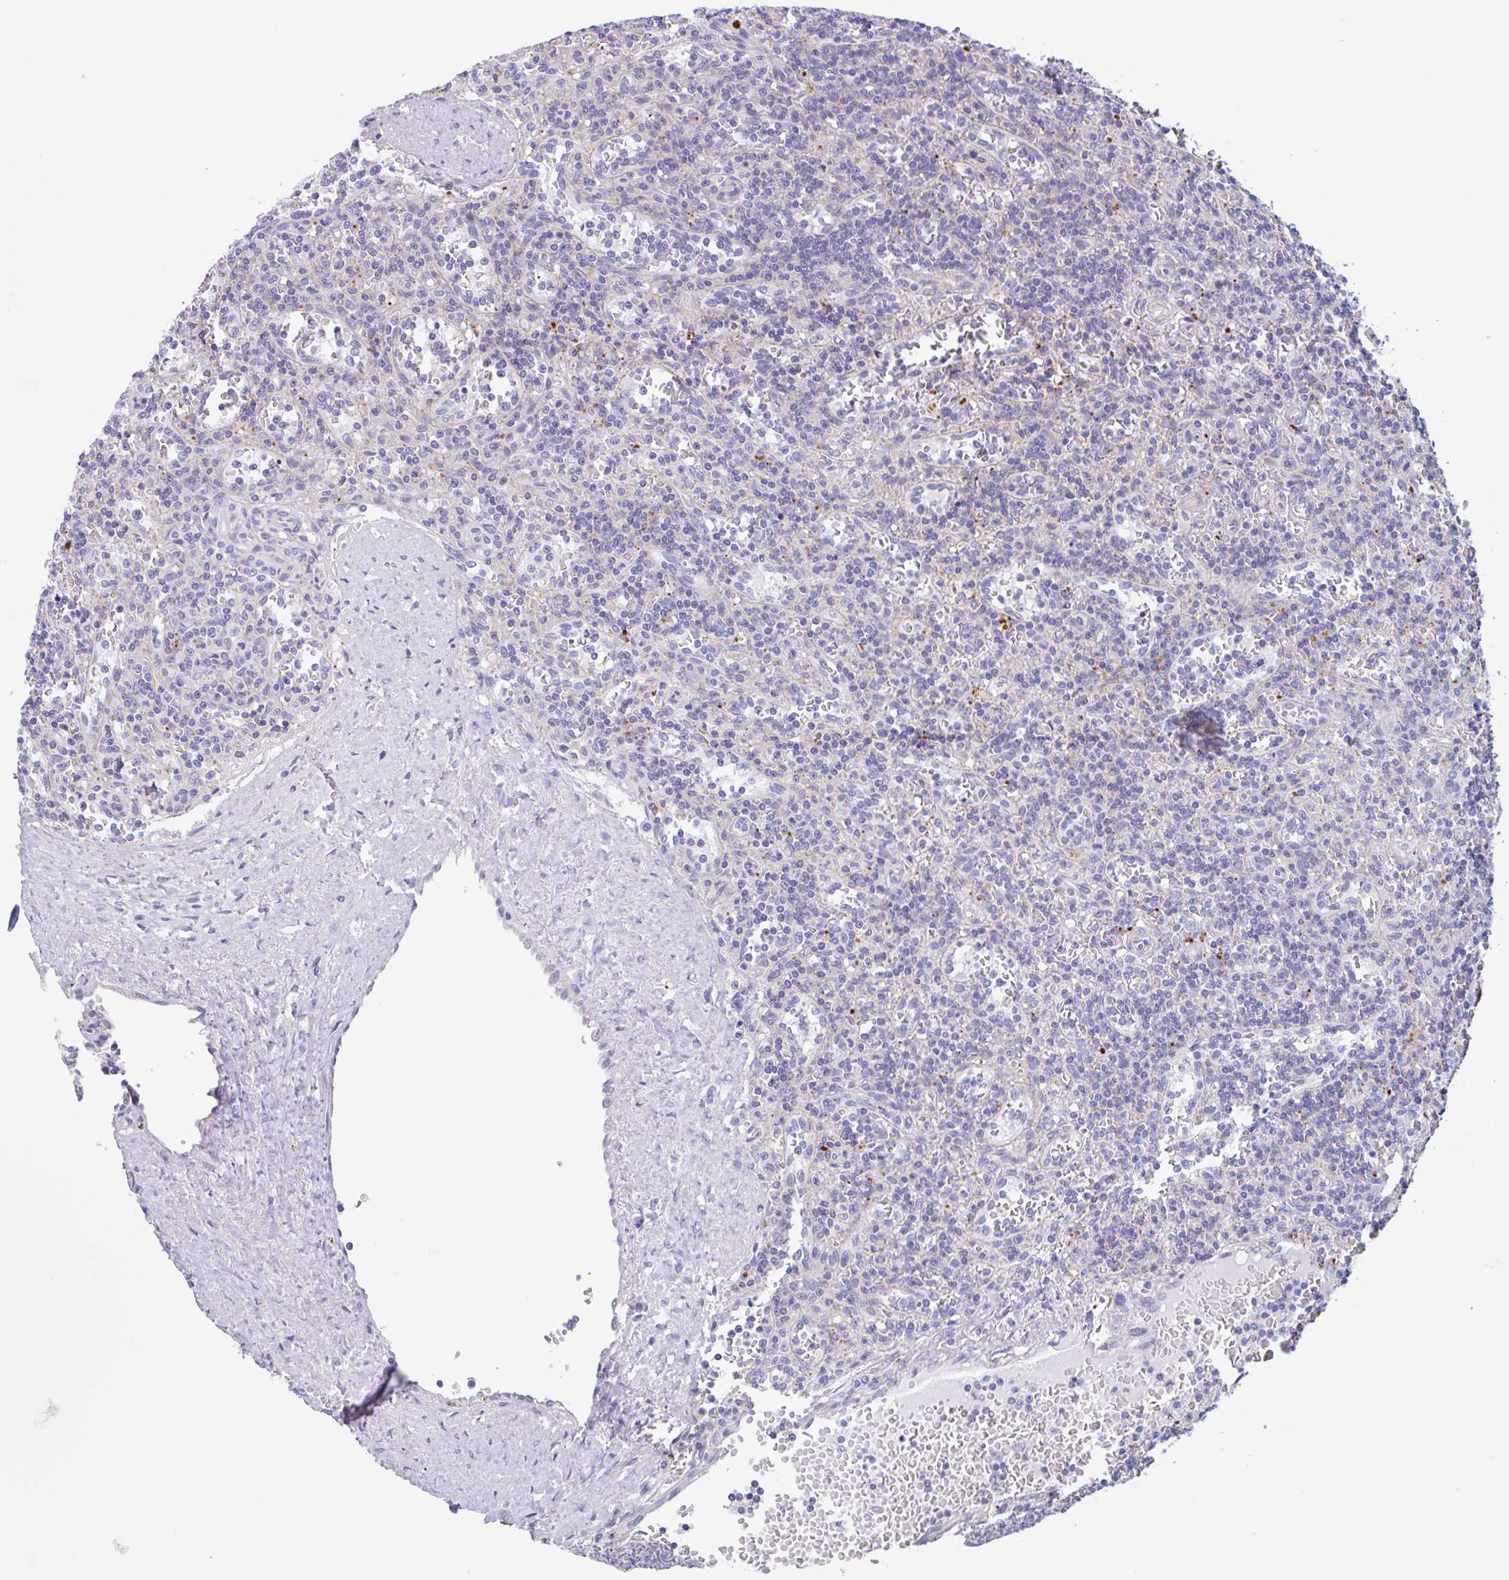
{"staining": {"intensity": "negative", "quantity": "none", "location": "none"}, "tissue": "lymphoma", "cell_type": "Tumor cells", "image_type": "cancer", "snomed": [{"axis": "morphology", "description": "Malignant lymphoma, non-Hodgkin's type, Low grade"}, {"axis": "topography", "description": "Spleen"}], "caption": "This is a image of immunohistochemistry (IHC) staining of lymphoma, which shows no expression in tumor cells.", "gene": "LENG9", "patient": {"sex": "male", "age": 73}}